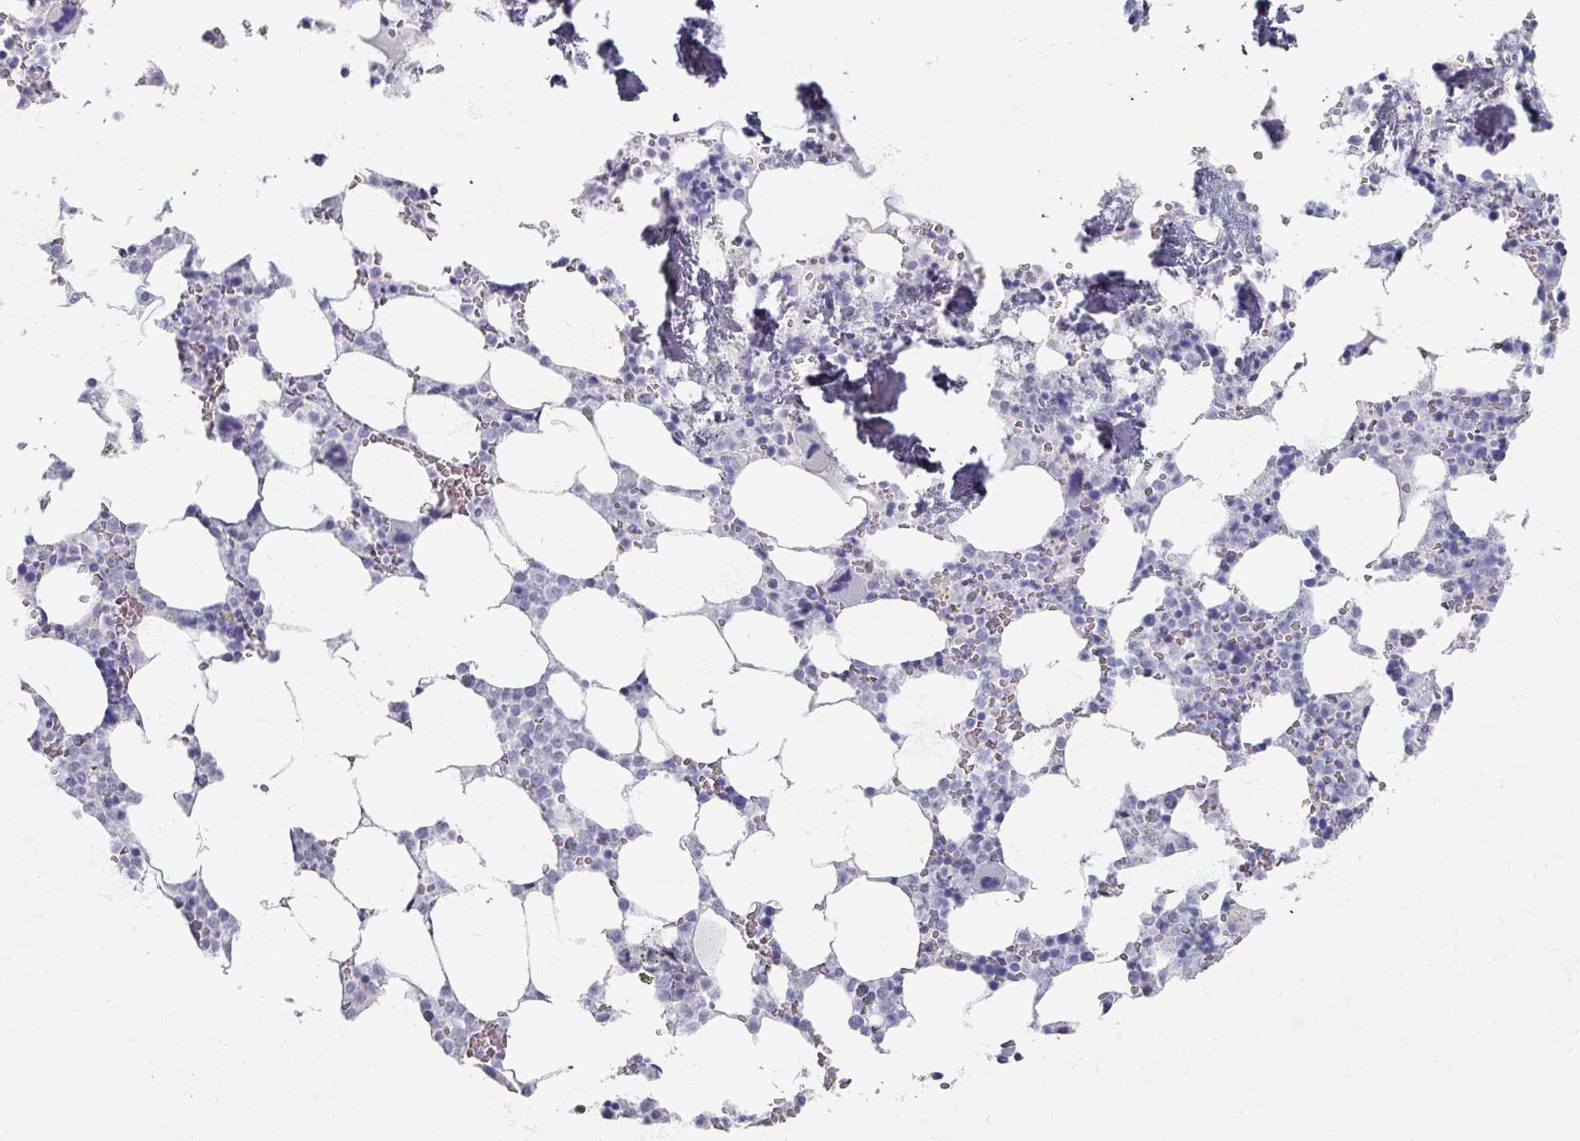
{"staining": {"intensity": "negative", "quantity": "none", "location": "none"}, "tissue": "bone marrow", "cell_type": "Hematopoietic cells", "image_type": "normal", "snomed": [{"axis": "morphology", "description": "Normal tissue, NOS"}, {"axis": "topography", "description": "Bone marrow"}], "caption": "Histopathology image shows no significant protein expression in hematopoietic cells of unremarkable bone marrow. (DAB IHC with hematoxylin counter stain).", "gene": "OMG", "patient": {"sex": "male", "age": 64}}